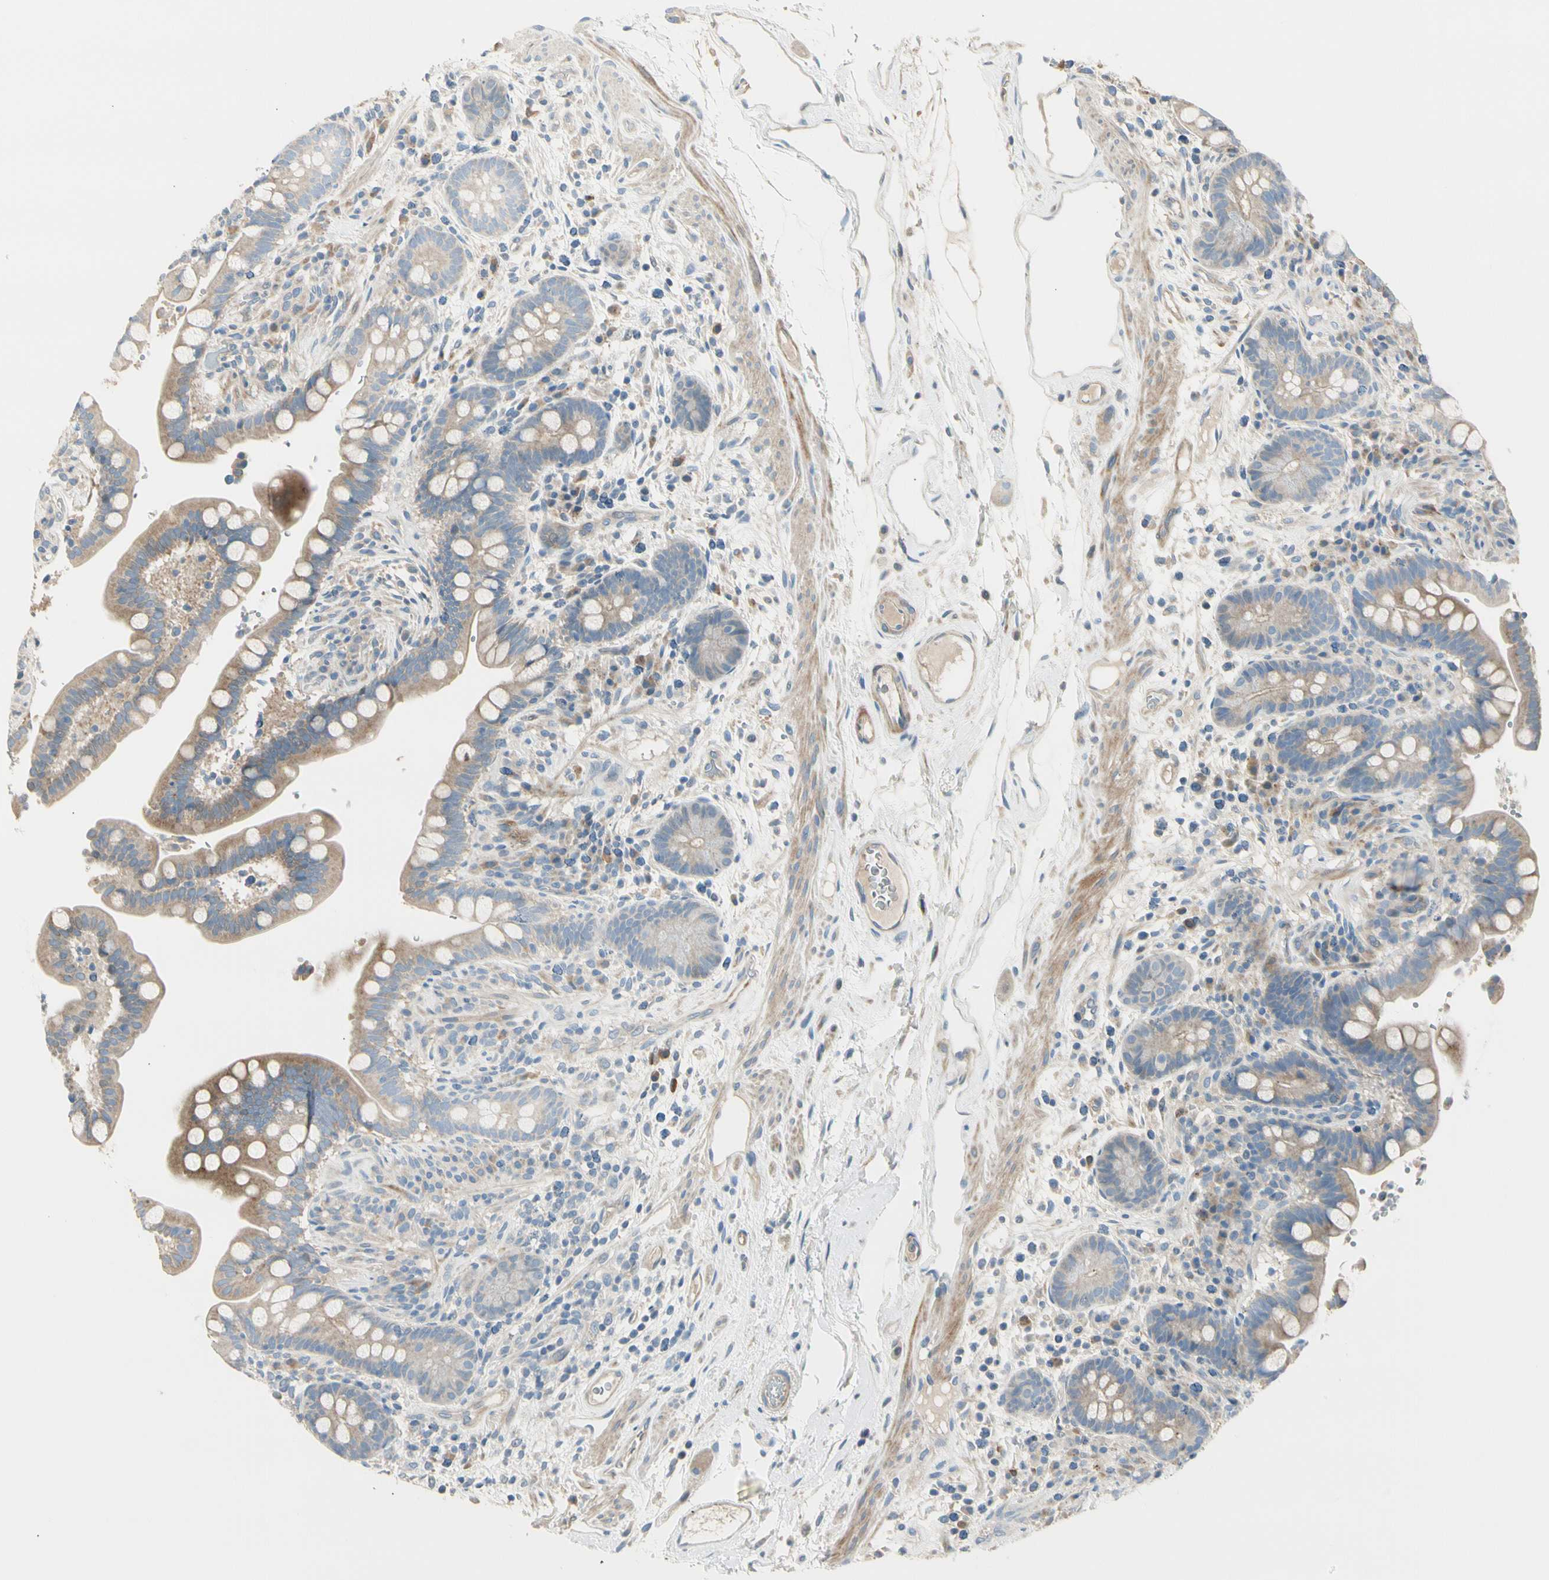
{"staining": {"intensity": "weak", "quantity": ">75%", "location": "cytoplasmic/membranous"}, "tissue": "colon", "cell_type": "Endothelial cells", "image_type": "normal", "snomed": [{"axis": "morphology", "description": "Normal tissue, NOS"}, {"axis": "topography", "description": "Colon"}], "caption": "Immunohistochemical staining of unremarkable human colon shows weak cytoplasmic/membranous protein expression in about >75% of endothelial cells.", "gene": "ADGRA3", "patient": {"sex": "male", "age": 73}}